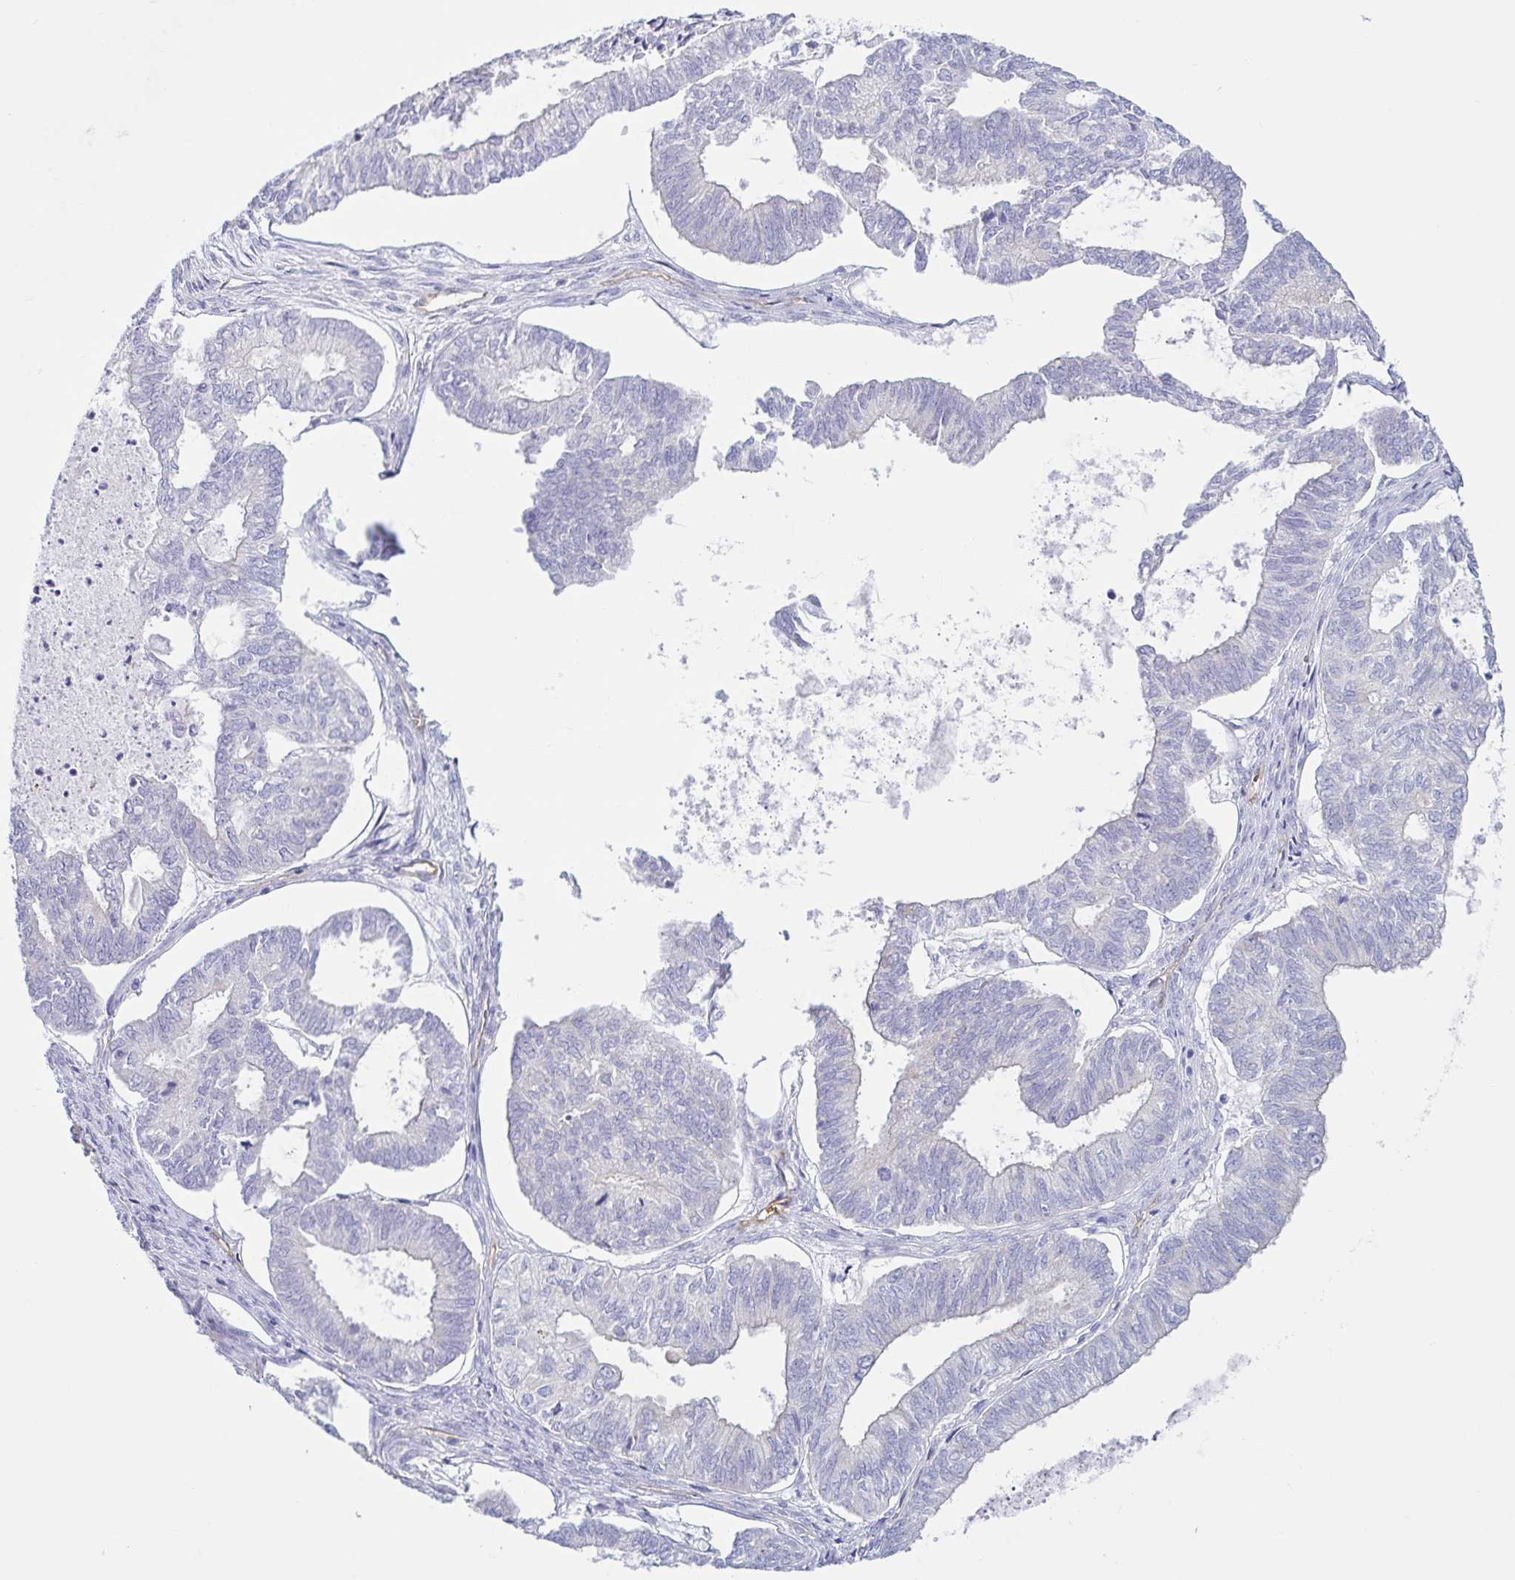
{"staining": {"intensity": "negative", "quantity": "none", "location": "none"}, "tissue": "ovarian cancer", "cell_type": "Tumor cells", "image_type": "cancer", "snomed": [{"axis": "morphology", "description": "Carcinoma, endometroid"}, {"axis": "topography", "description": "Ovary"}], "caption": "This is an IHC micrograph of human ovarian endometroid carcinoma. There is no staining in tumor cells.", "gene": "TNNI2", "patient": {"sex": "female", "age": 64}}